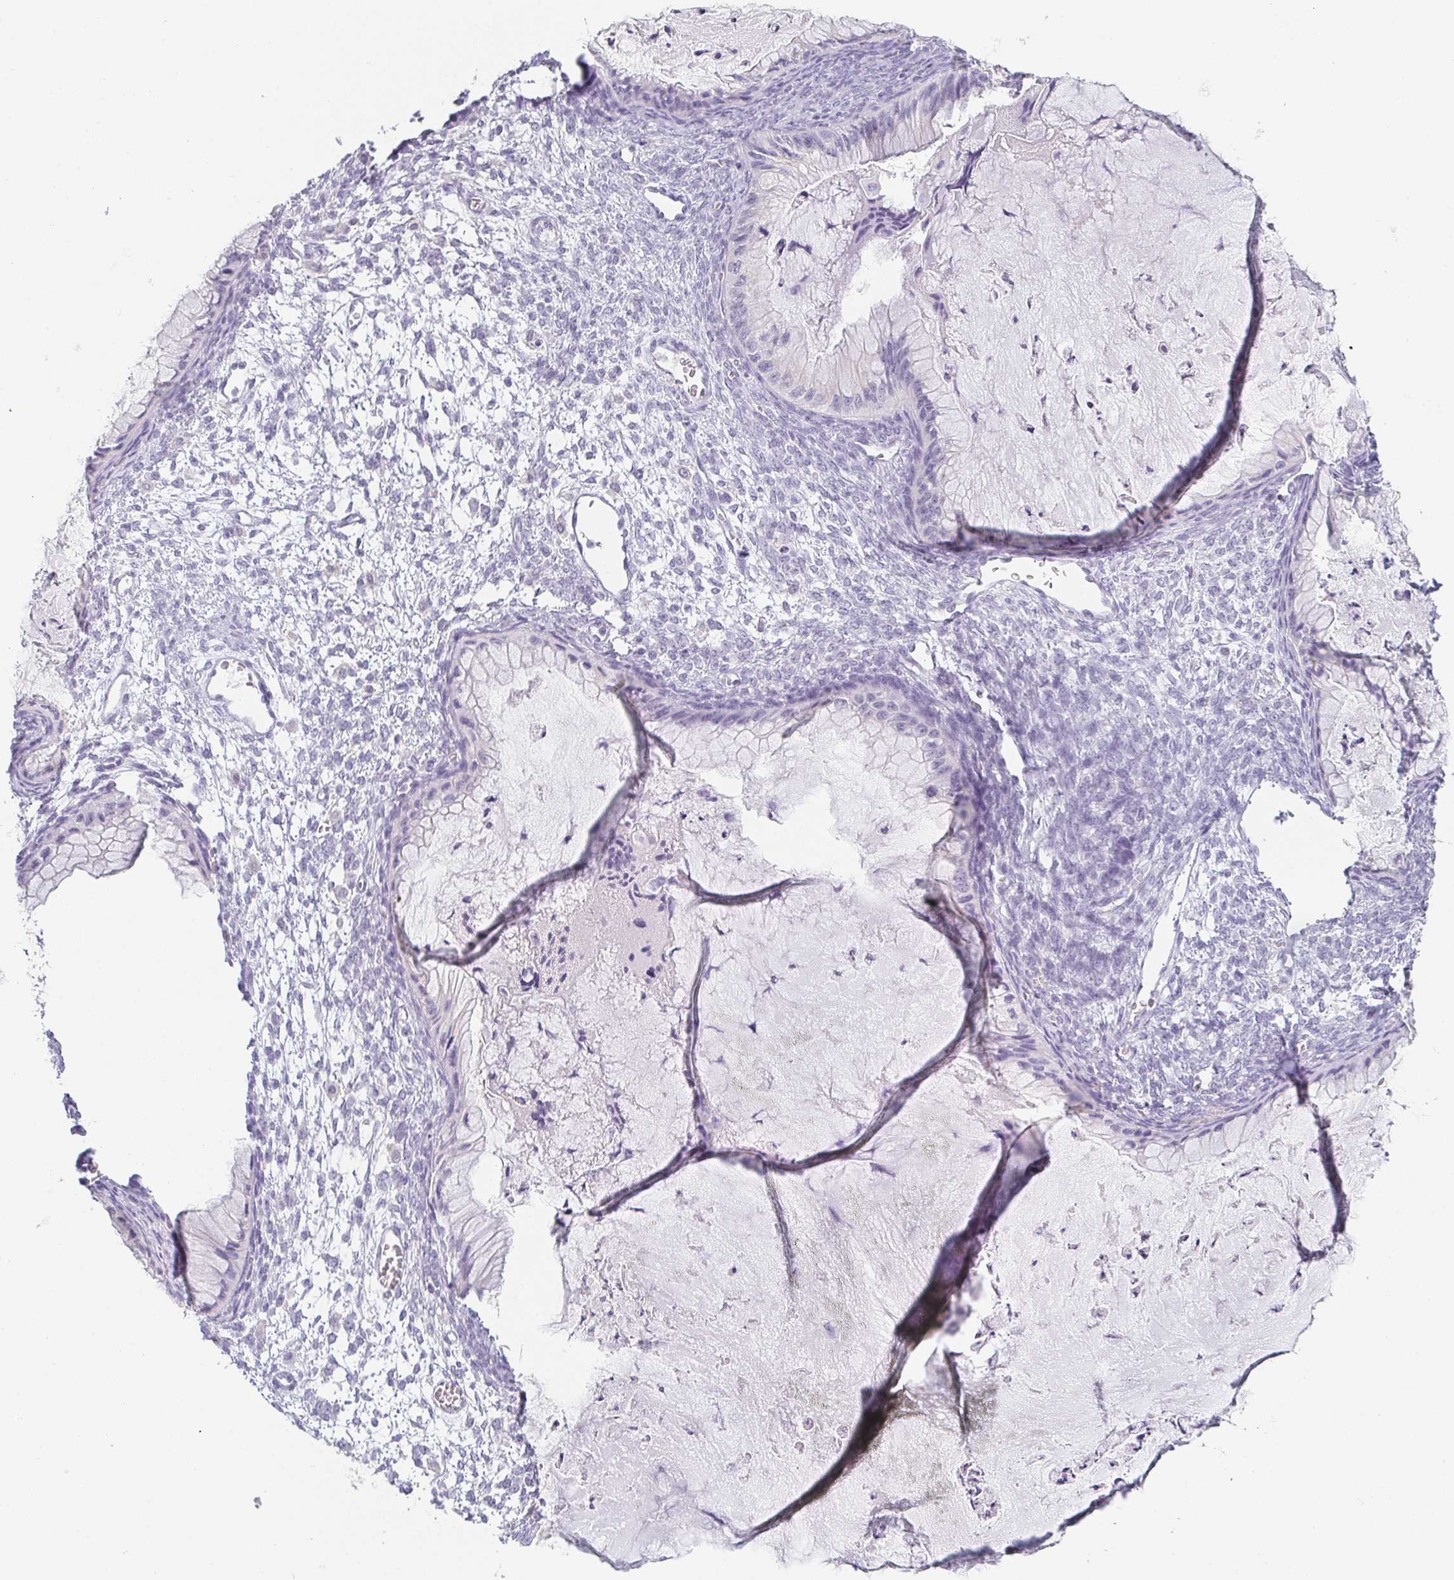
{"staining": {"intensity": "negative", "quantity": "none", "location": "none"}, "tissue": "ovarian cancer", "cell_type": "Tumor cells", "image_type": "cancer", "snomed": [{"axis": "morphology", "description": "Cystadenocarcinoma, mucinous, NOS"}, {"axis": "topography", "description": "Ovary"}], "caption": "An immunohistochemistry (IHC) photomicrograph of ovarian cancer (mucinous cystadenocarcinoma) is shown. There is no staining in tumor cells of ovarian cancer (mucinous cystadenocarcinoma).", "gene": "PRR27", "patient": {"sex": "female", "age": 72}}